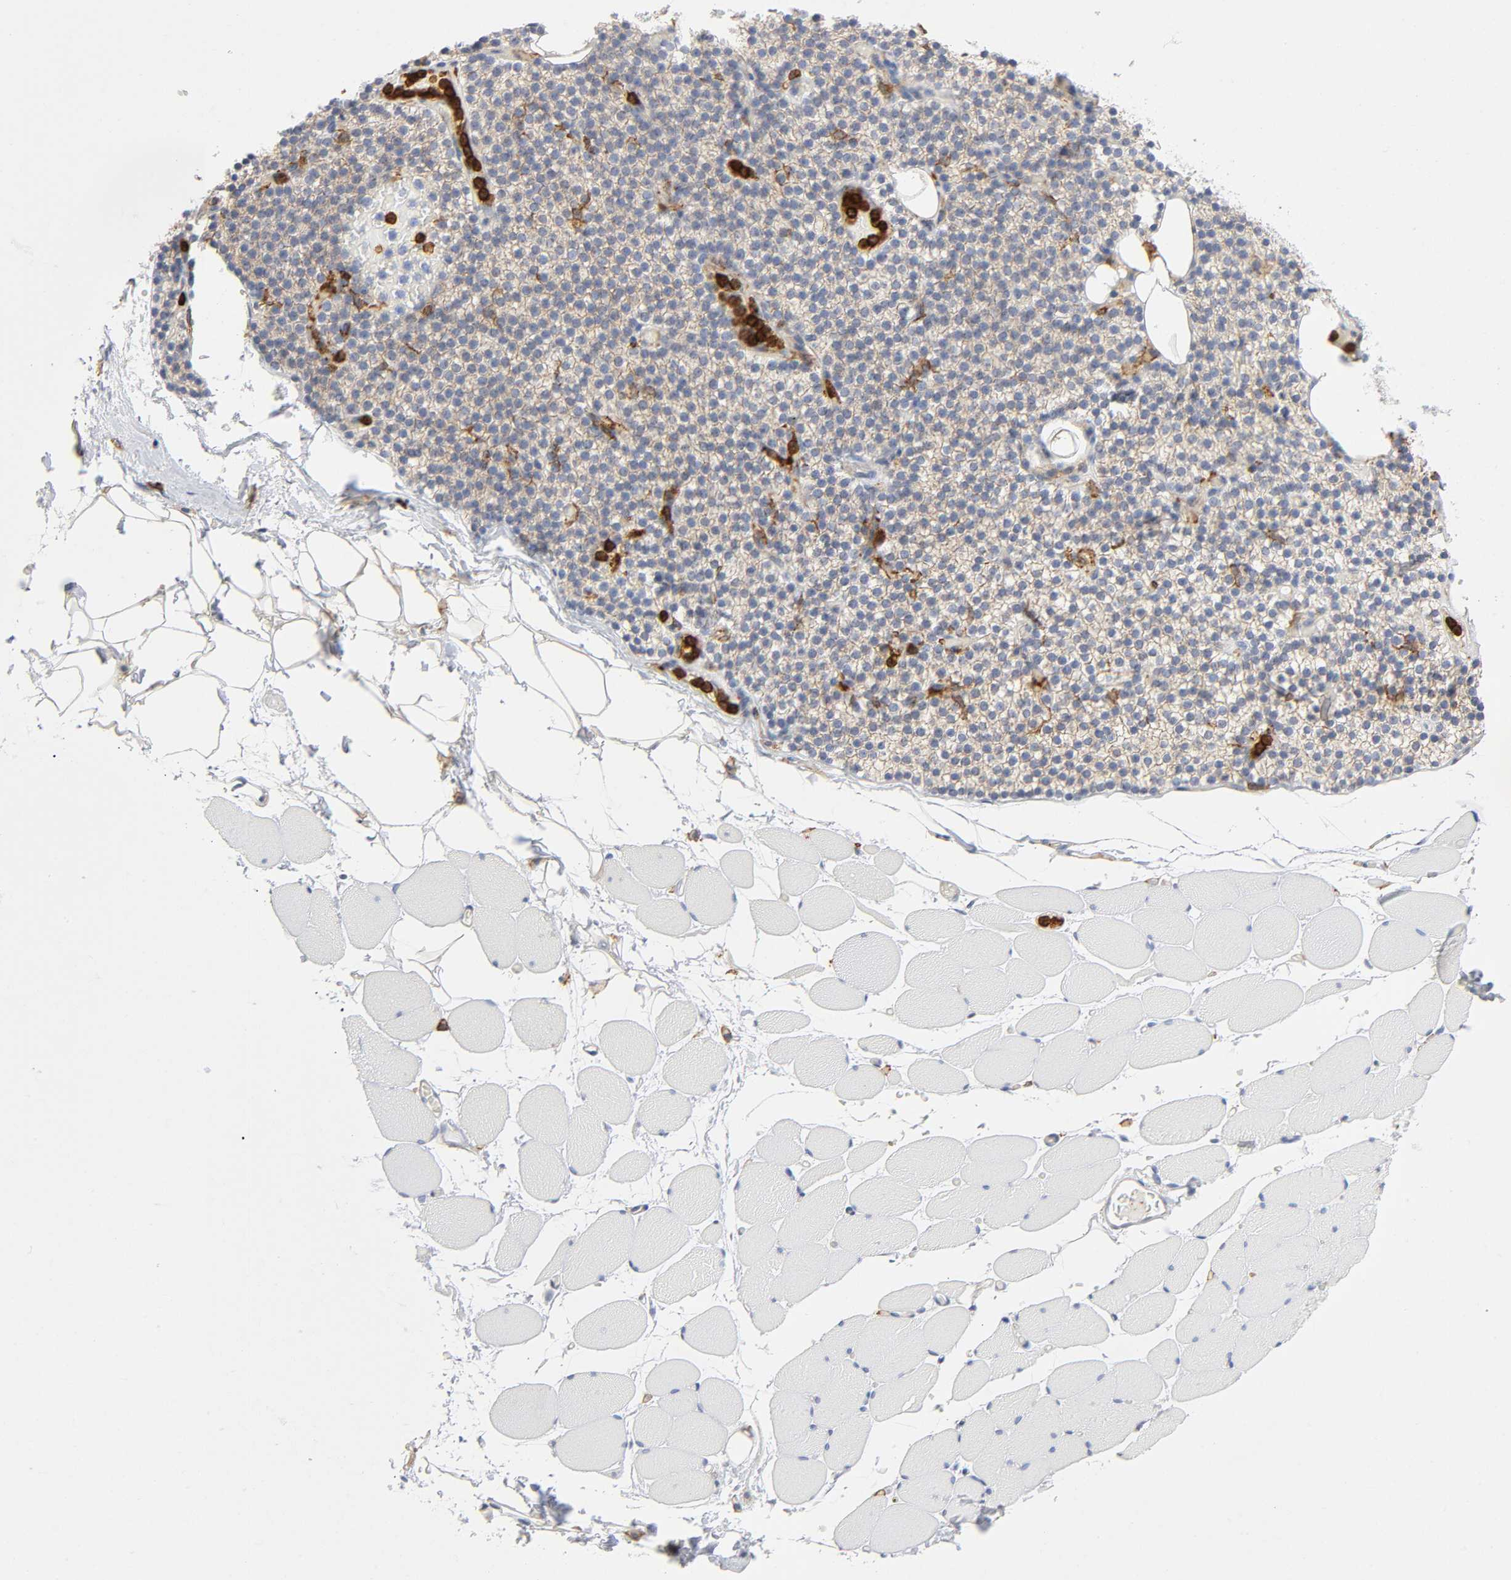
{"staining": {"intensity": "negative", "quantity": "none", "location": "none"}, "tissue": "skeletal muscle", "cell_type": "Myocytes", "image_type": "normal", "snomed": [{"axis": "morphology", "description": "Normal tissue, NOS"}, {"axis": "topography", "description": "Skeletal muscle"}, {"axis": "topography", "description": "Parathyroid gland"}], "caption": "Immunohistochemistry (IHC) histopathology image of unremarkable skeletal muscle: skeletal muscle stained with DAB (3,3'-diaminobenzidine) exhibits no significant protein expression in myocytes. Brightfield microscopy of immunohistochemistry stained with DAB (brown) and hematoxylin (blue), captured at high magnification.", "gene": "LYN", "patient": {"sex": "female", "age": 37}}